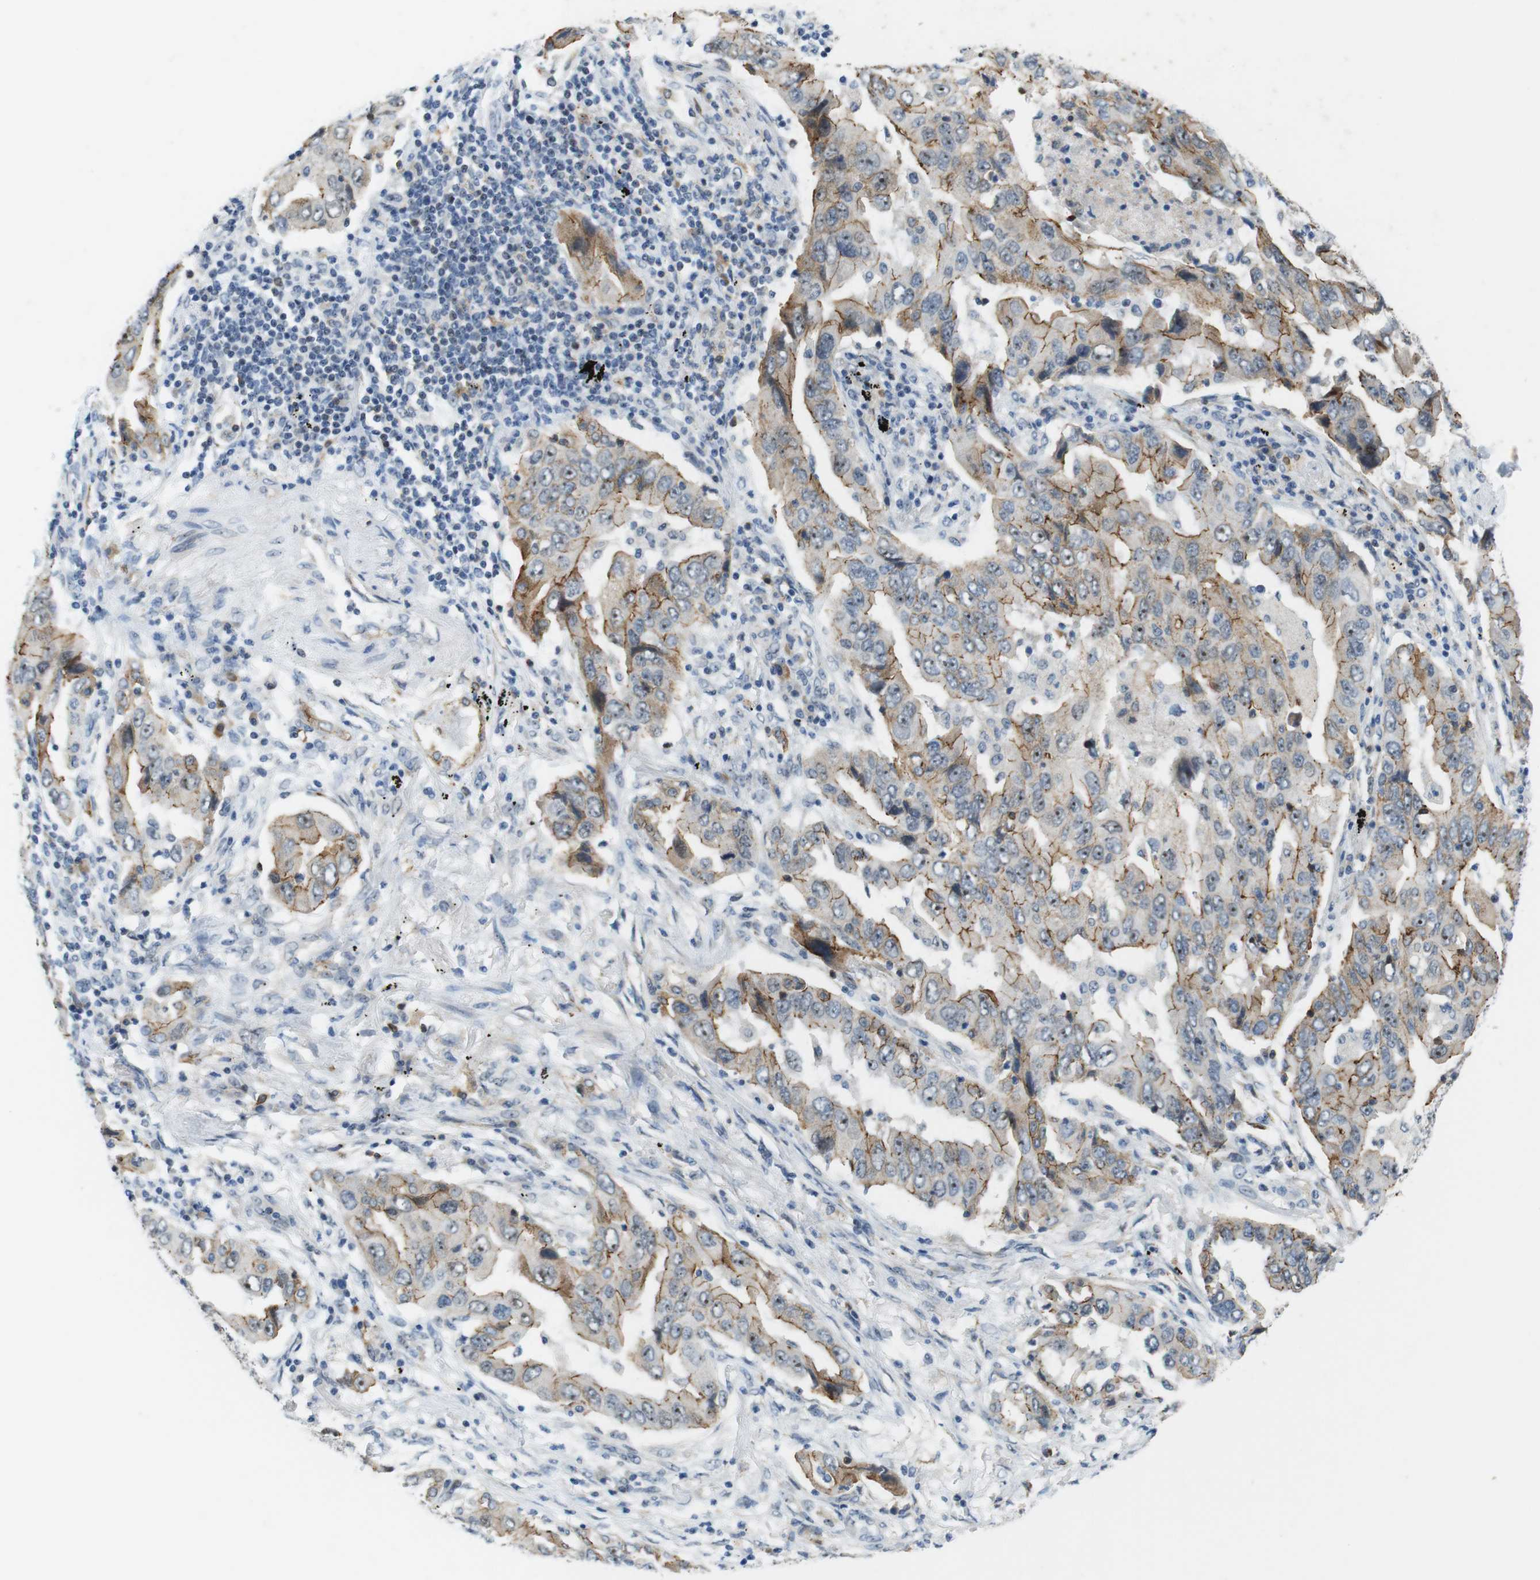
{"staining": {"intensity": "moderate", "quantity": "25%-75%", "location": "cytoplasmic/membranous"}, "tissue": "lung cancer", "cell_type": "Tumor cells", "image_type": "cancer", "snomed": [{"axis": "morphology", "description": "Adenocarcinoma, NOS"}, {"axis": "topography", "description": "Lung"}], "caption": "The histopathology image exhibits a brown stain indicating the presence of a protein in the cytoplasmic/membranous of tumor cells in lung adenocarcinoma.", "gene": "TJP3", "patient": {"sex": "female", "age": 65}}